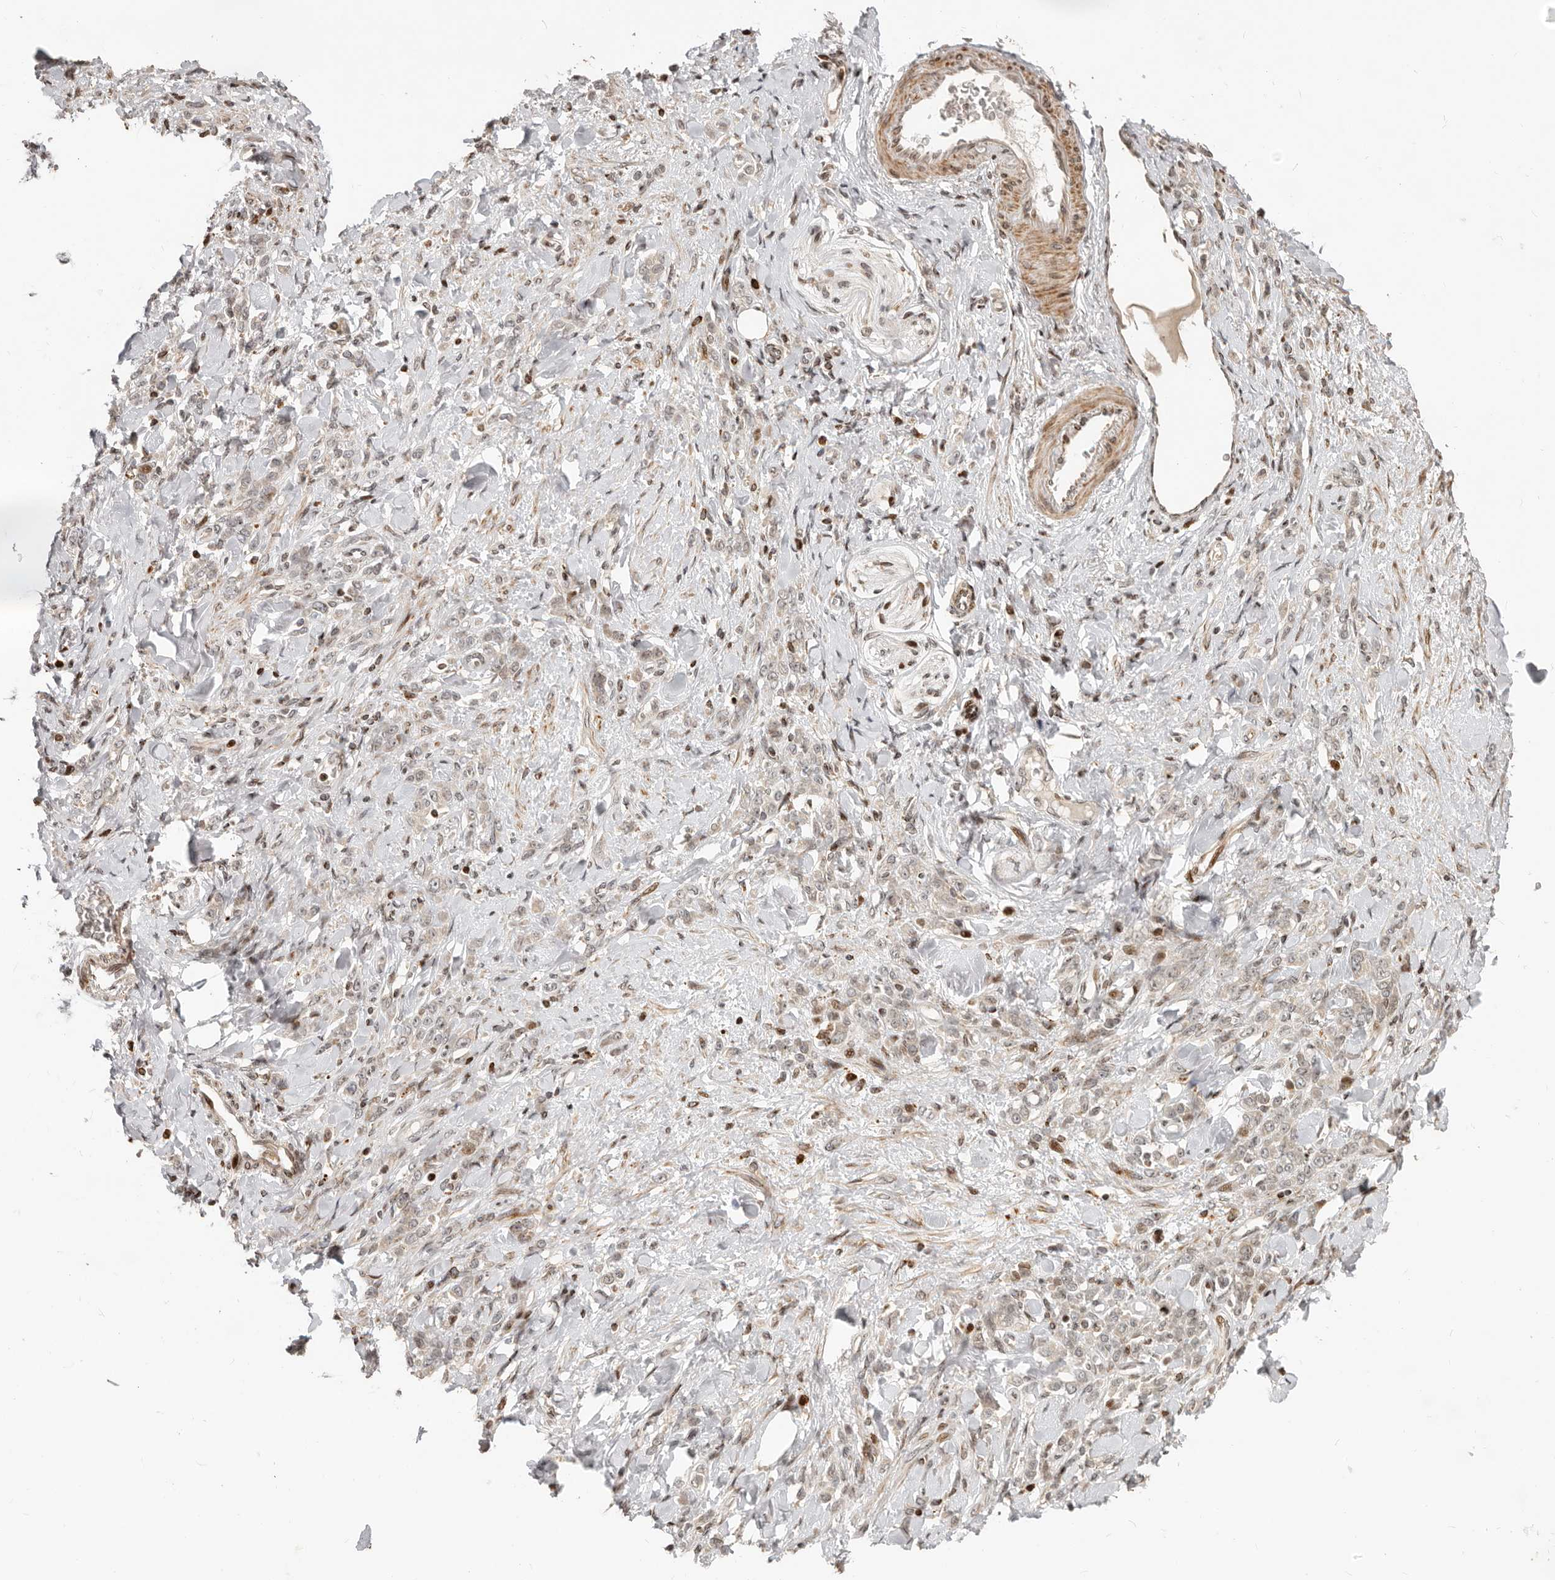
{"staining": {"intensity": "negative", "quantity": "none", "location": "none"}, "tissue": "stomach cancer", "cell_type": "Tumor cells", "image_type": "cancer", "snomed": [{"axis": "morphology", "description": "Normal tissue, NOS"}, {"axis": "morphology", "description": "Adenocarcinoma, NOS"}, {"axis": "topography", "description": "Stomach"}], "caption": "Human stomach cancer stained for a protein using immunohistochemistry (IHC) shows no expression in tumor cells.", "gene": "TRIM4", "patient": {"sex": "male", "age": 82}}